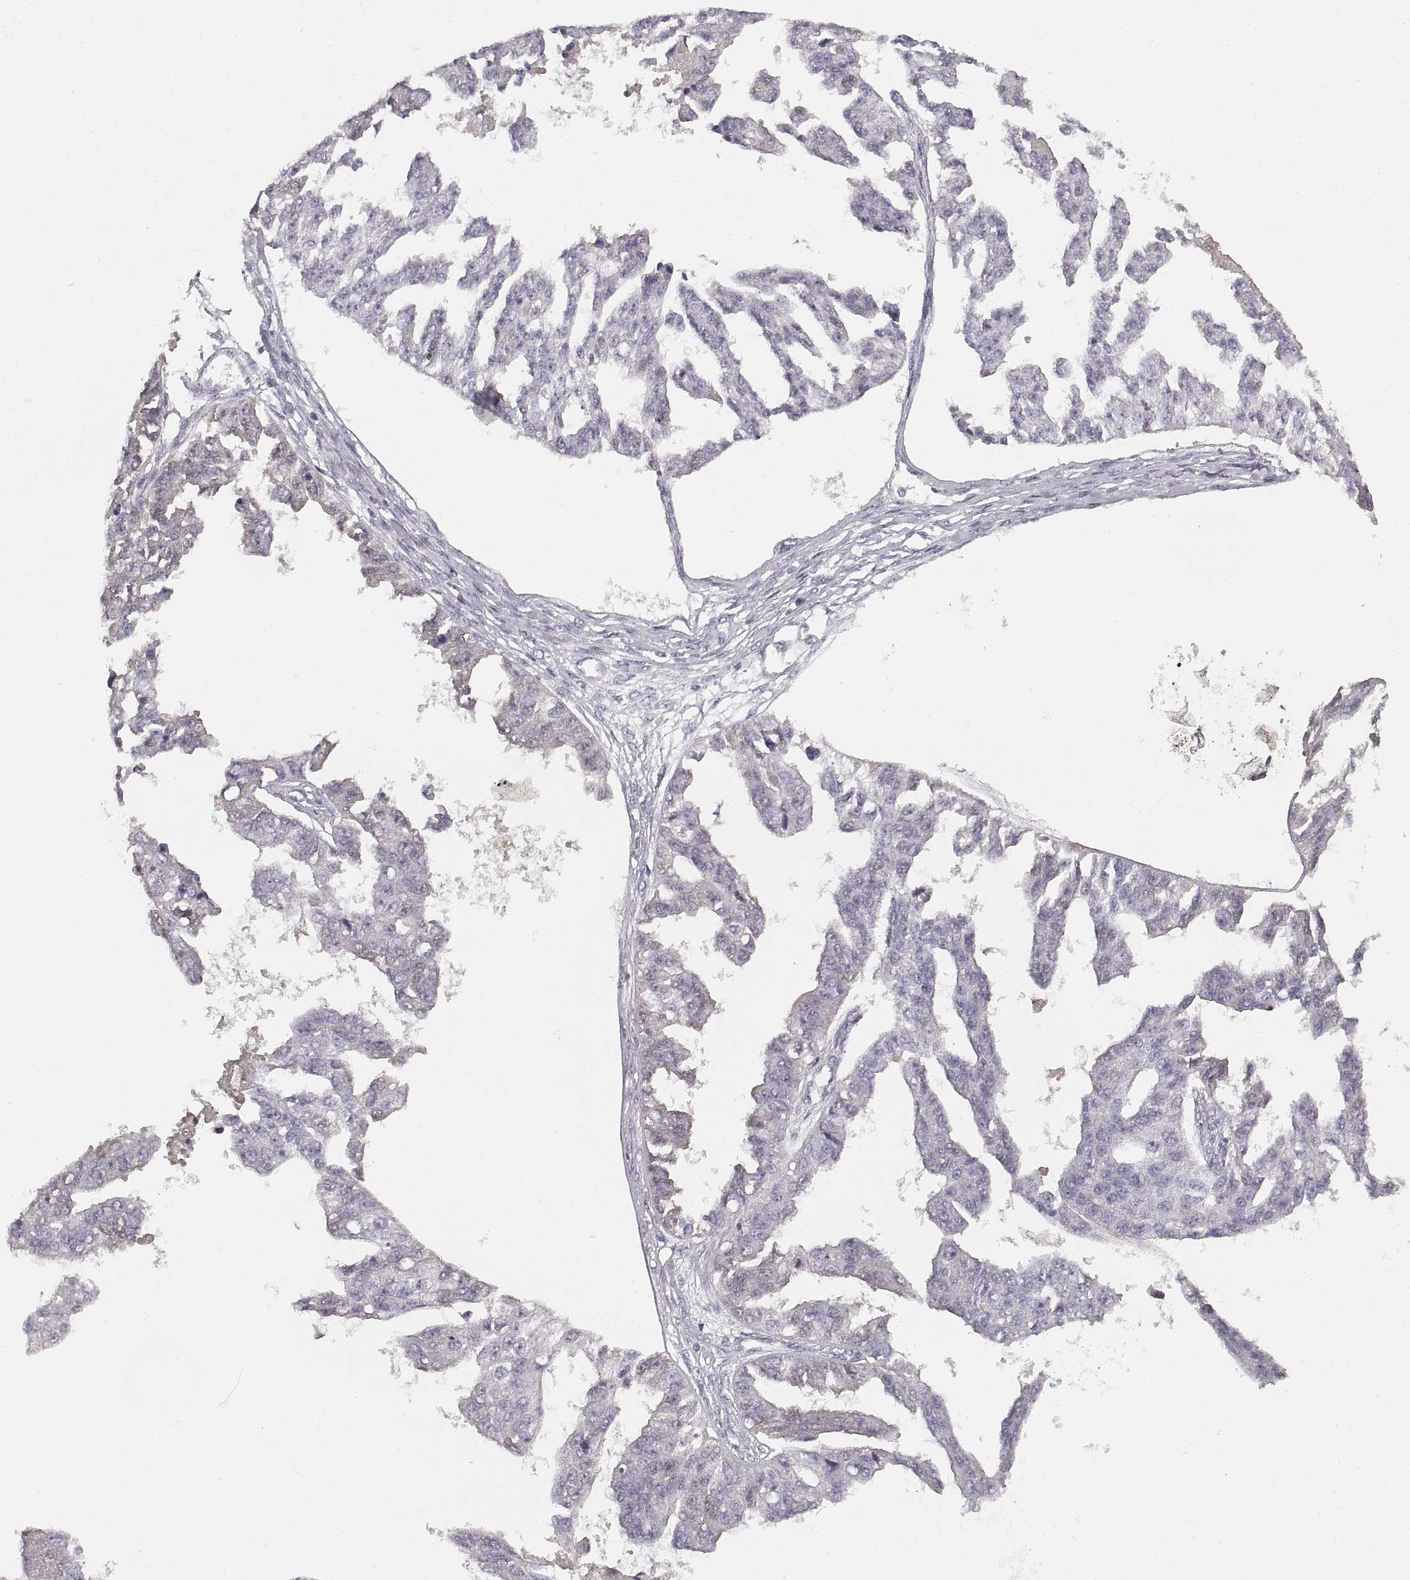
{"staining": {"intensity": "negative", "quantity": "none", "location": "none"}, "tissue": "ovarian cancer", "cell_type": "Tumor cells", "image_type": "cancer", "snomed": [{"axis": "morphology", "description": "Cystadenocarcinoma, serous, NOS"}, {"axis": "topography", "description": "Ovary"}], "caption": "This is an immunohistochemistry (IHC) micrograph of human ovarian cancer (serous cystadenocarcinoma). There is no staining in tumor cells.", "gene": "RUNDC3A", "patient": {"sex": "female", "age": 58}}